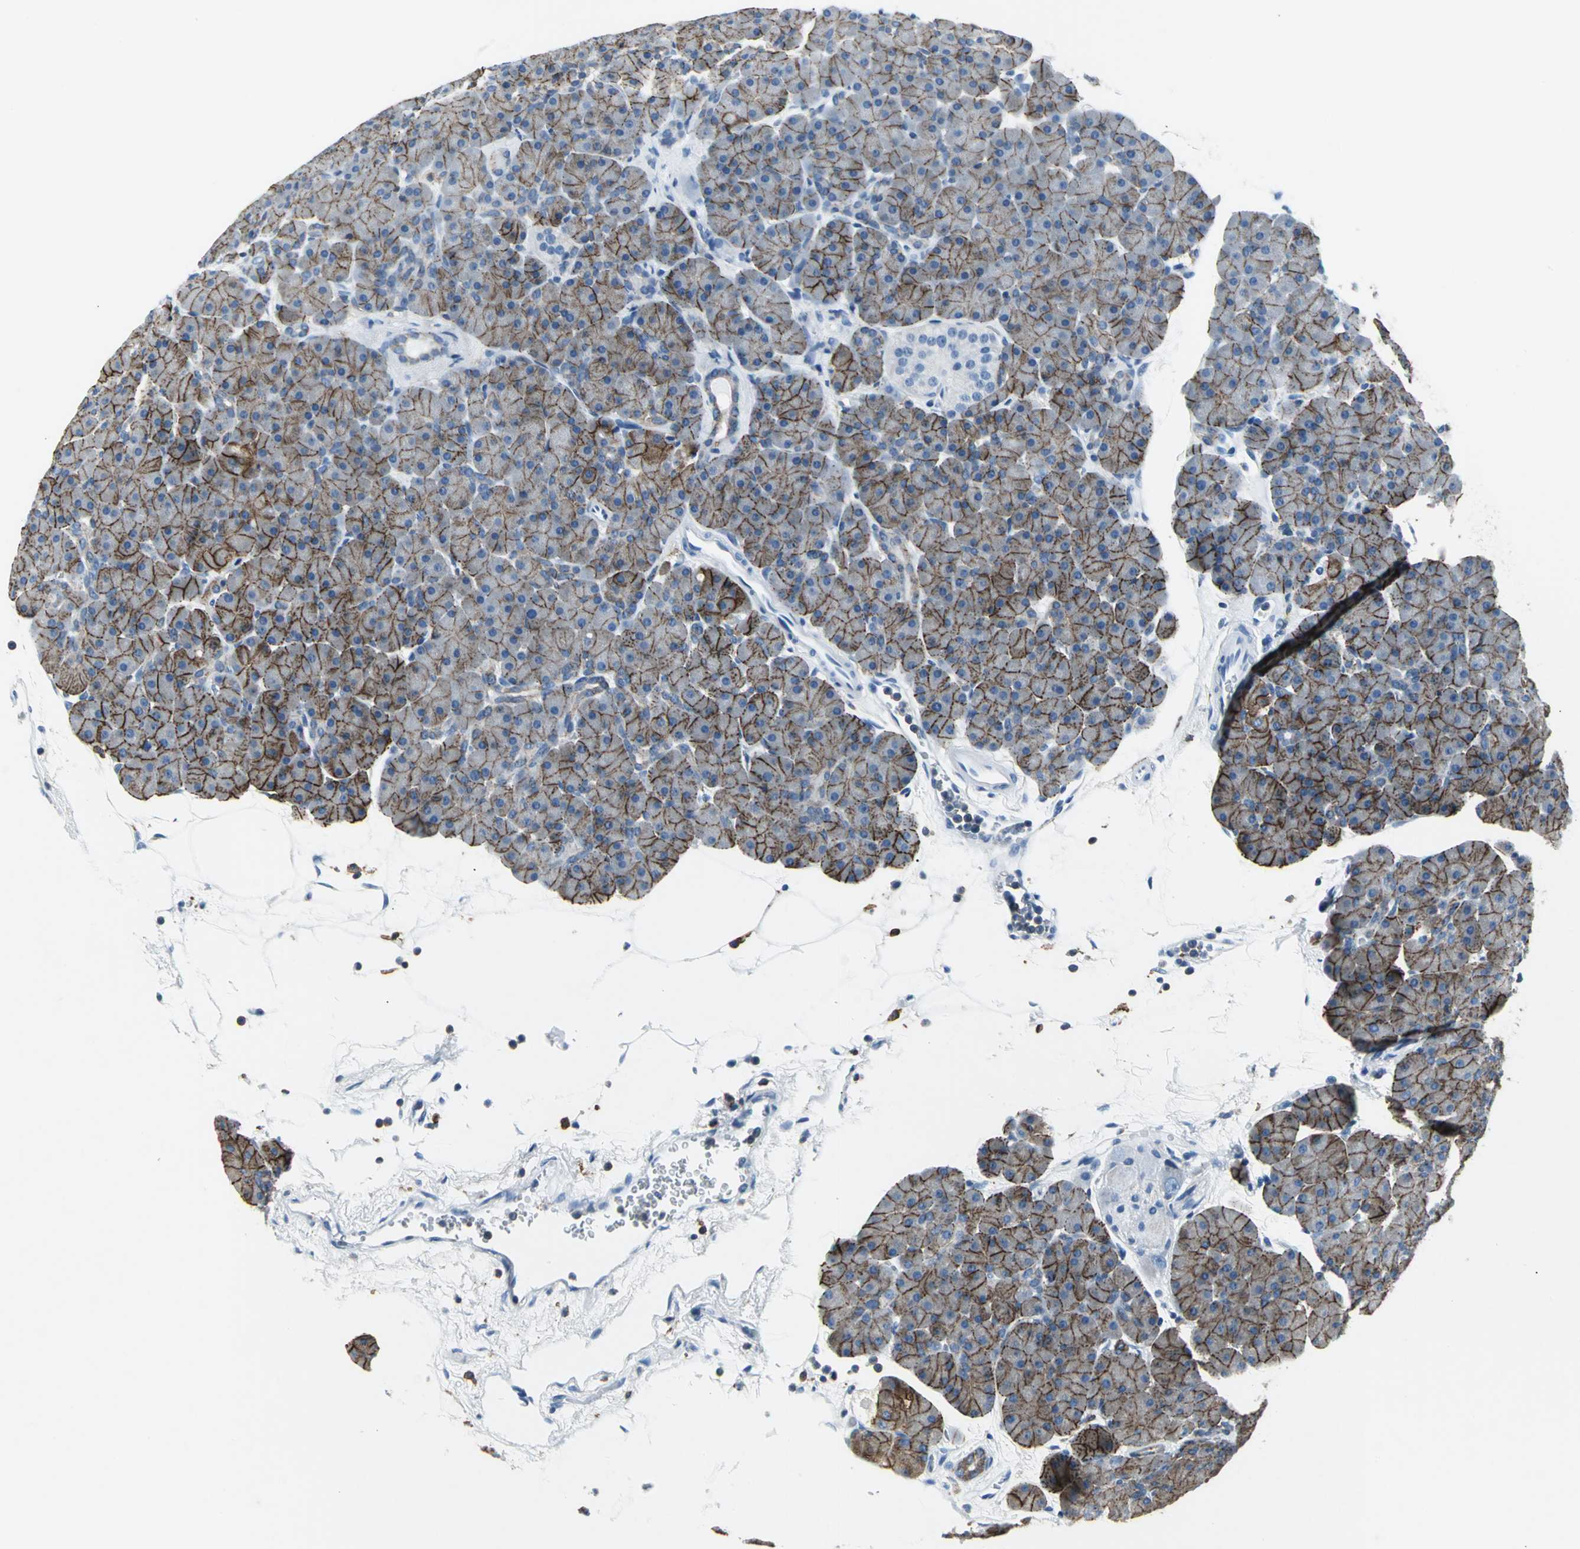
{"staining": {"intensity": "strong", "quantity": ">75%", "location": "cytoplasmic/membranous"}, "tissue": "pancreas", "cell_type": "Exocrine glandular cells", "image_type": "normal", "snomed": [{"axis": "morphology", "description": "Normal tissue, NOS"}, {"axis": "topography", "description": "Pancreas"}], "caption": "Immunohistochemistry micrograph of benign human pancreas stained for a protein (brown), which demonstrates high levels of strong cytoplasmic/membranous positivity in approximately >75% of exocrine glandular cells.", "gene": "IQGAP2", "patient": {"sex": "male", "age": 66}}